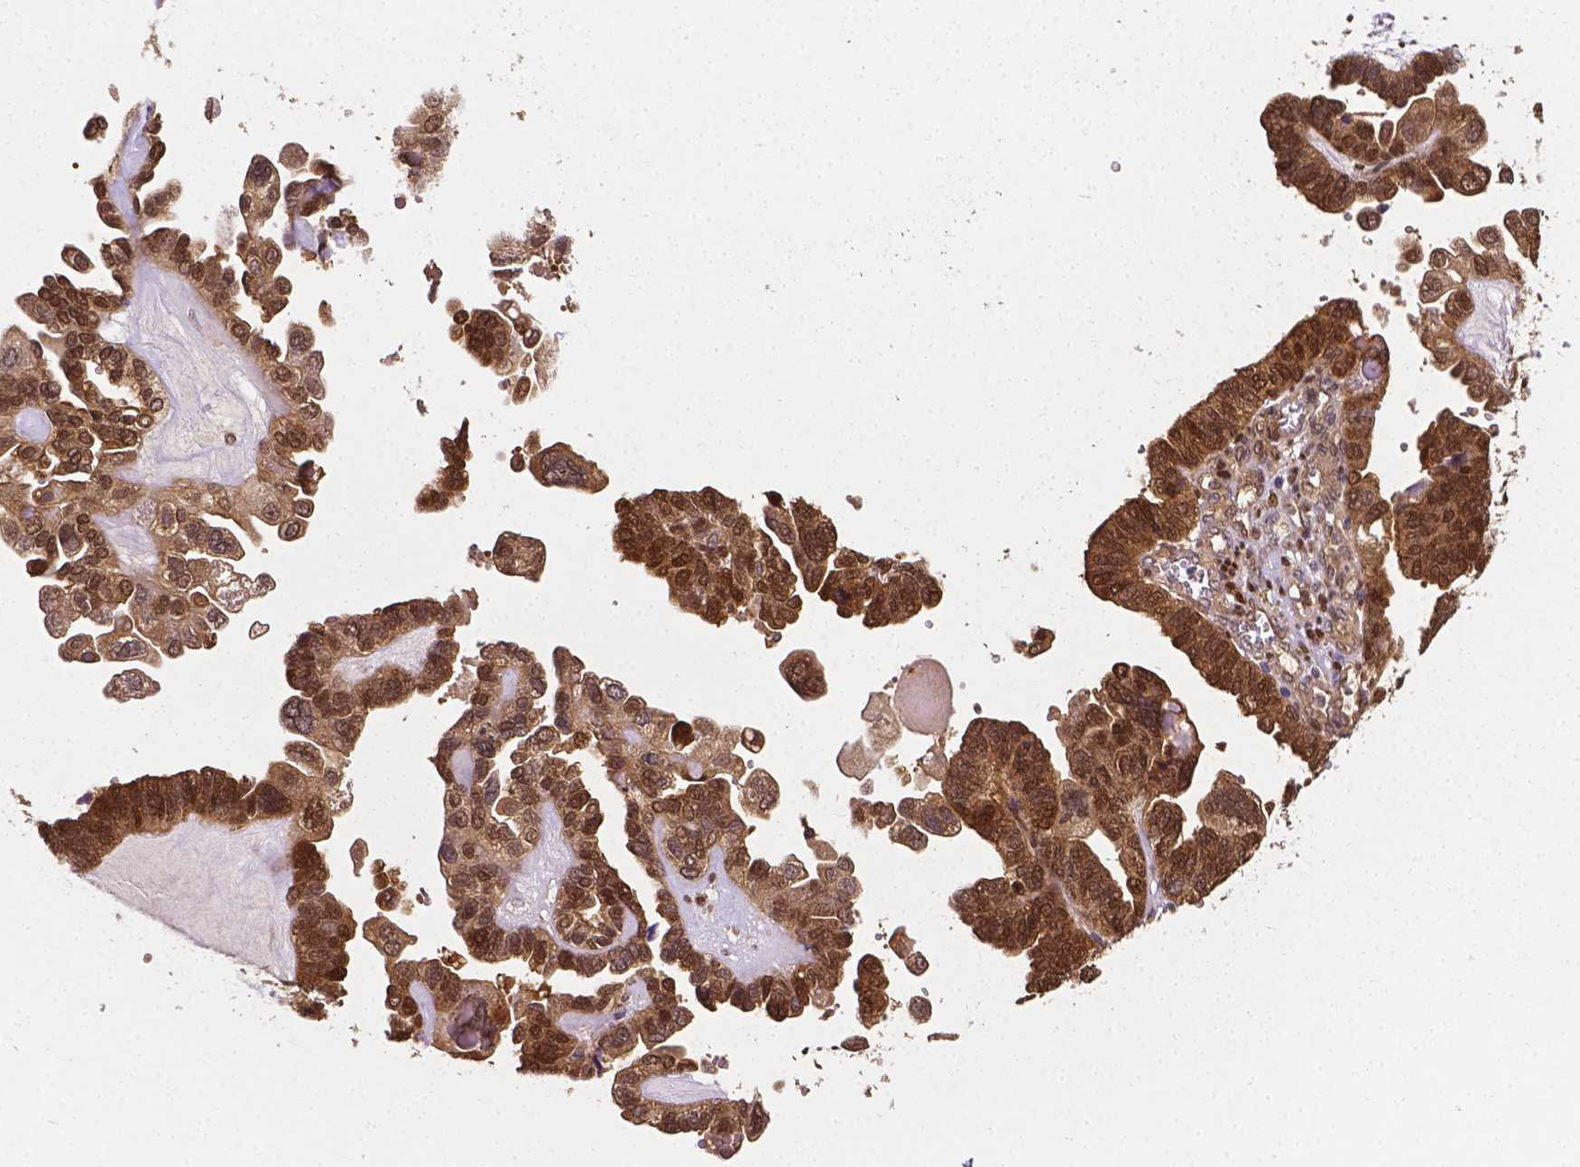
{"staining": {"intensity": "moderate", "quantity": ">75%", "location": "cytoplasmic/membranous,nuclear"}, "tissue": "ovarian cancer", "cell_type": "Tumor cells", "image_type": "cancer", "snomed": [{"axis": "morphology", "description": "Cystadenocarcinoma, serous, NOS"}, {"axis": "topography", "description": "Ovary"}], "caption": "This is a photomicrograph of IHC staining of ovarian cancer, which shows moderate staining in the cytoplasmic/membranous and nuclear of tumor cells.", "gene": "YAP1", "patient": {"sex": "female", "age": 51}}